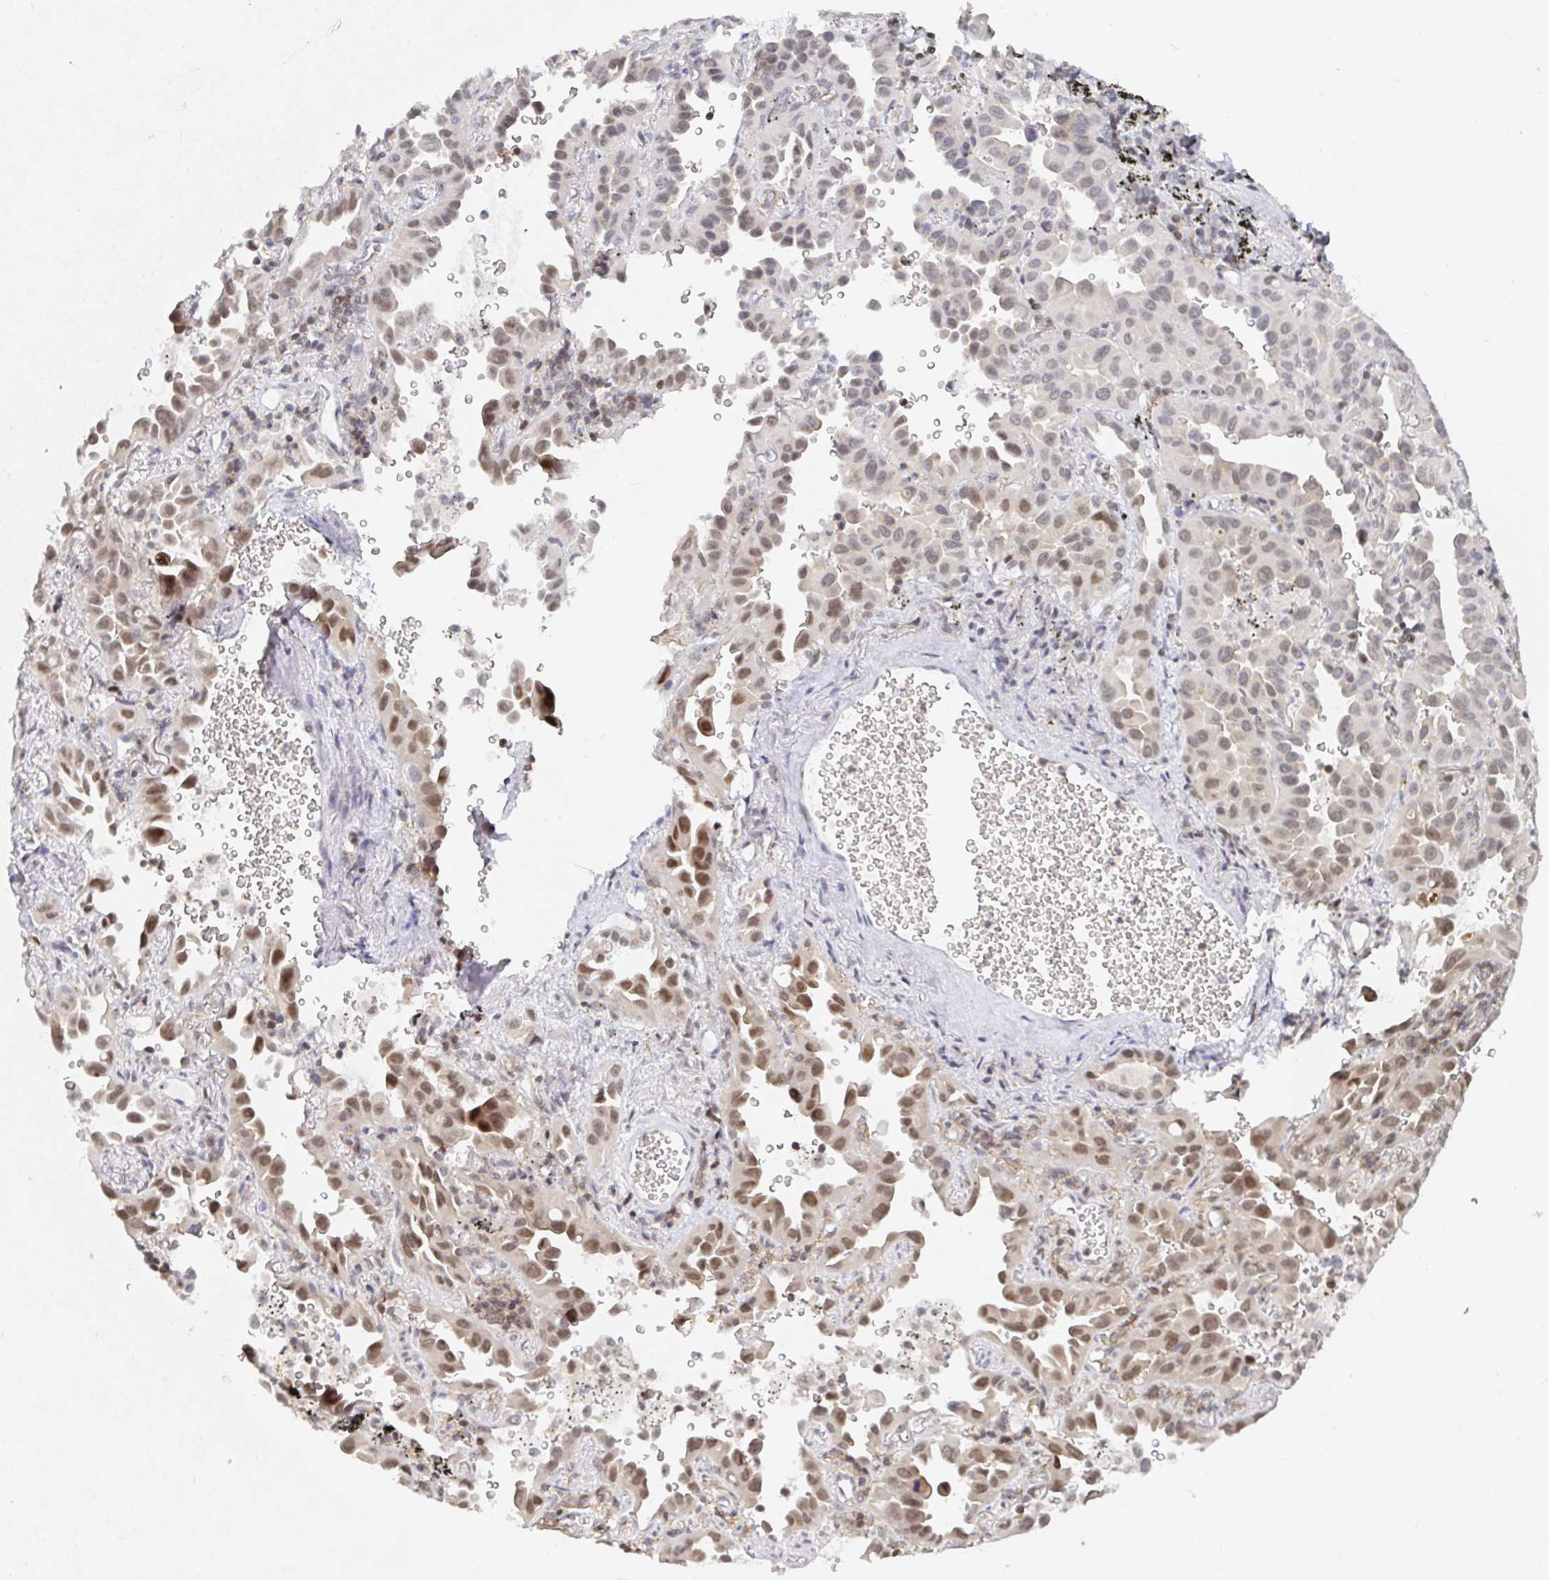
{"staining": {"intensity": "moderate", "quantity": ">75%", "location": "nuclear"}, "tissue": "lung cancer", "cell_type": "Tumor cells", "image_type": "cancer", "snomed": [{"axis": "morphology", "description": "Adenocarcinoma, NOS"}, {"axis": "topography", "description": "Lung"}], "caption": "High-magnification brightfield microscopy of lung cancer stained with DAB (3,3'-diaminobenzidine) (brown) and counterstained with hematoxylin (blue). tumor cells exhibit moderate nuclear expression is seen in approximately>75% of cells.", "gene": "CHD2", "patient": {"sex": "male", "age": 68}}